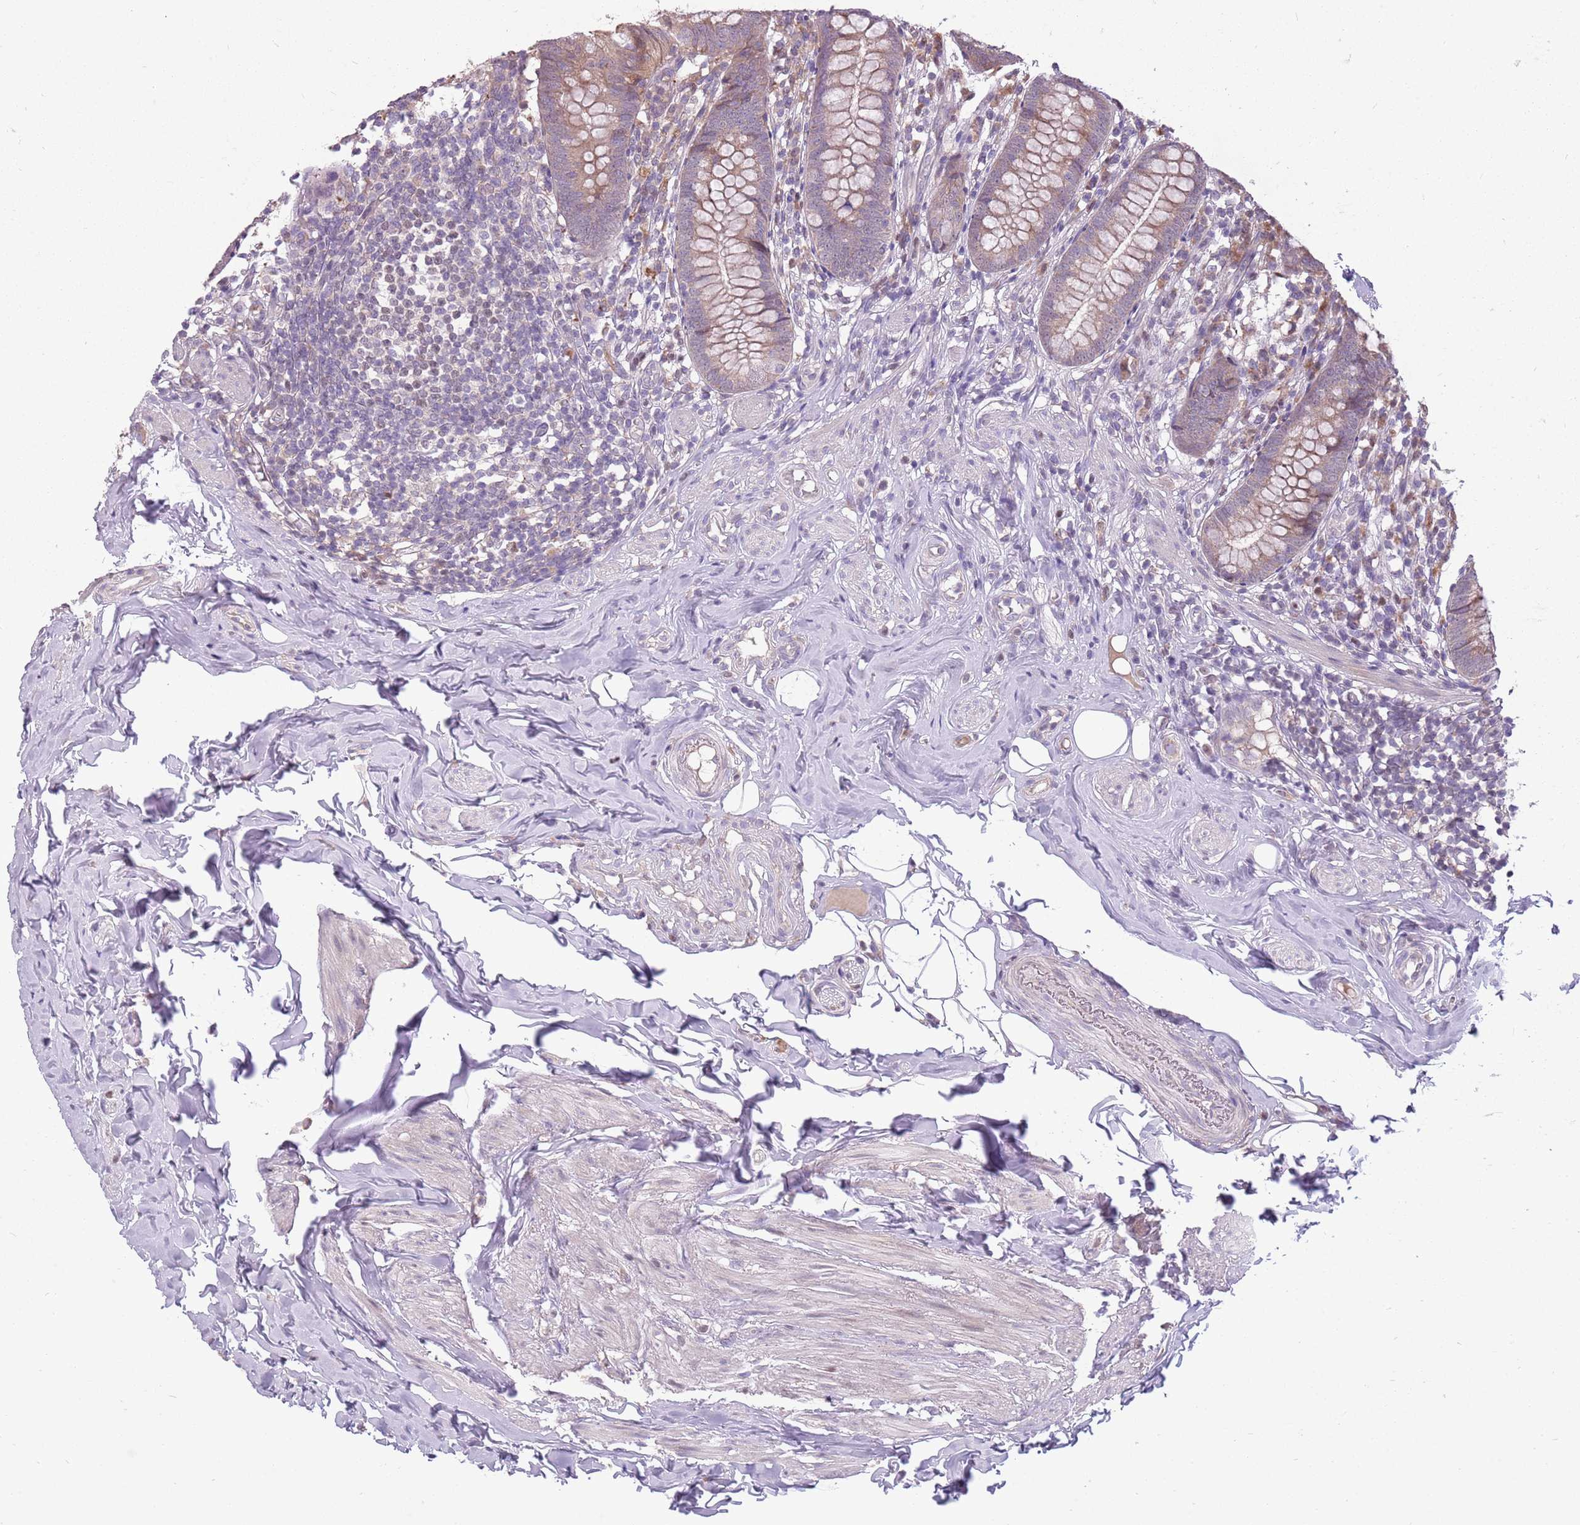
{"staining": {"intensity": "moderate", "quantity": "<25%", "location": "cytoplasmic/membranous,nuclear"}, "tissue": "appendix", "cell_type": "Glandular cells", "image_type": "normal", "snomed": [{"axis": "morphology", "description": "Normal tissue, NOS"}, {"axis": "topography", "description": "Appendix"}], "caption": "IHC staining of benign appendix, which demonstrates low levels of moderate cytoplasmic/membranous,nuclear positivity in about <25% of glandular cells indicating moderate cytoplasmic/membranous,nuclear protein staining. The staining was performed using DAB (3,3'-diaminobenzidine) (brown) for protein detection and nuclei were counterstained in hematoxylin (blue).", "gene": "PPP1R27", "patient": {"sex": "female", "age": 62}}